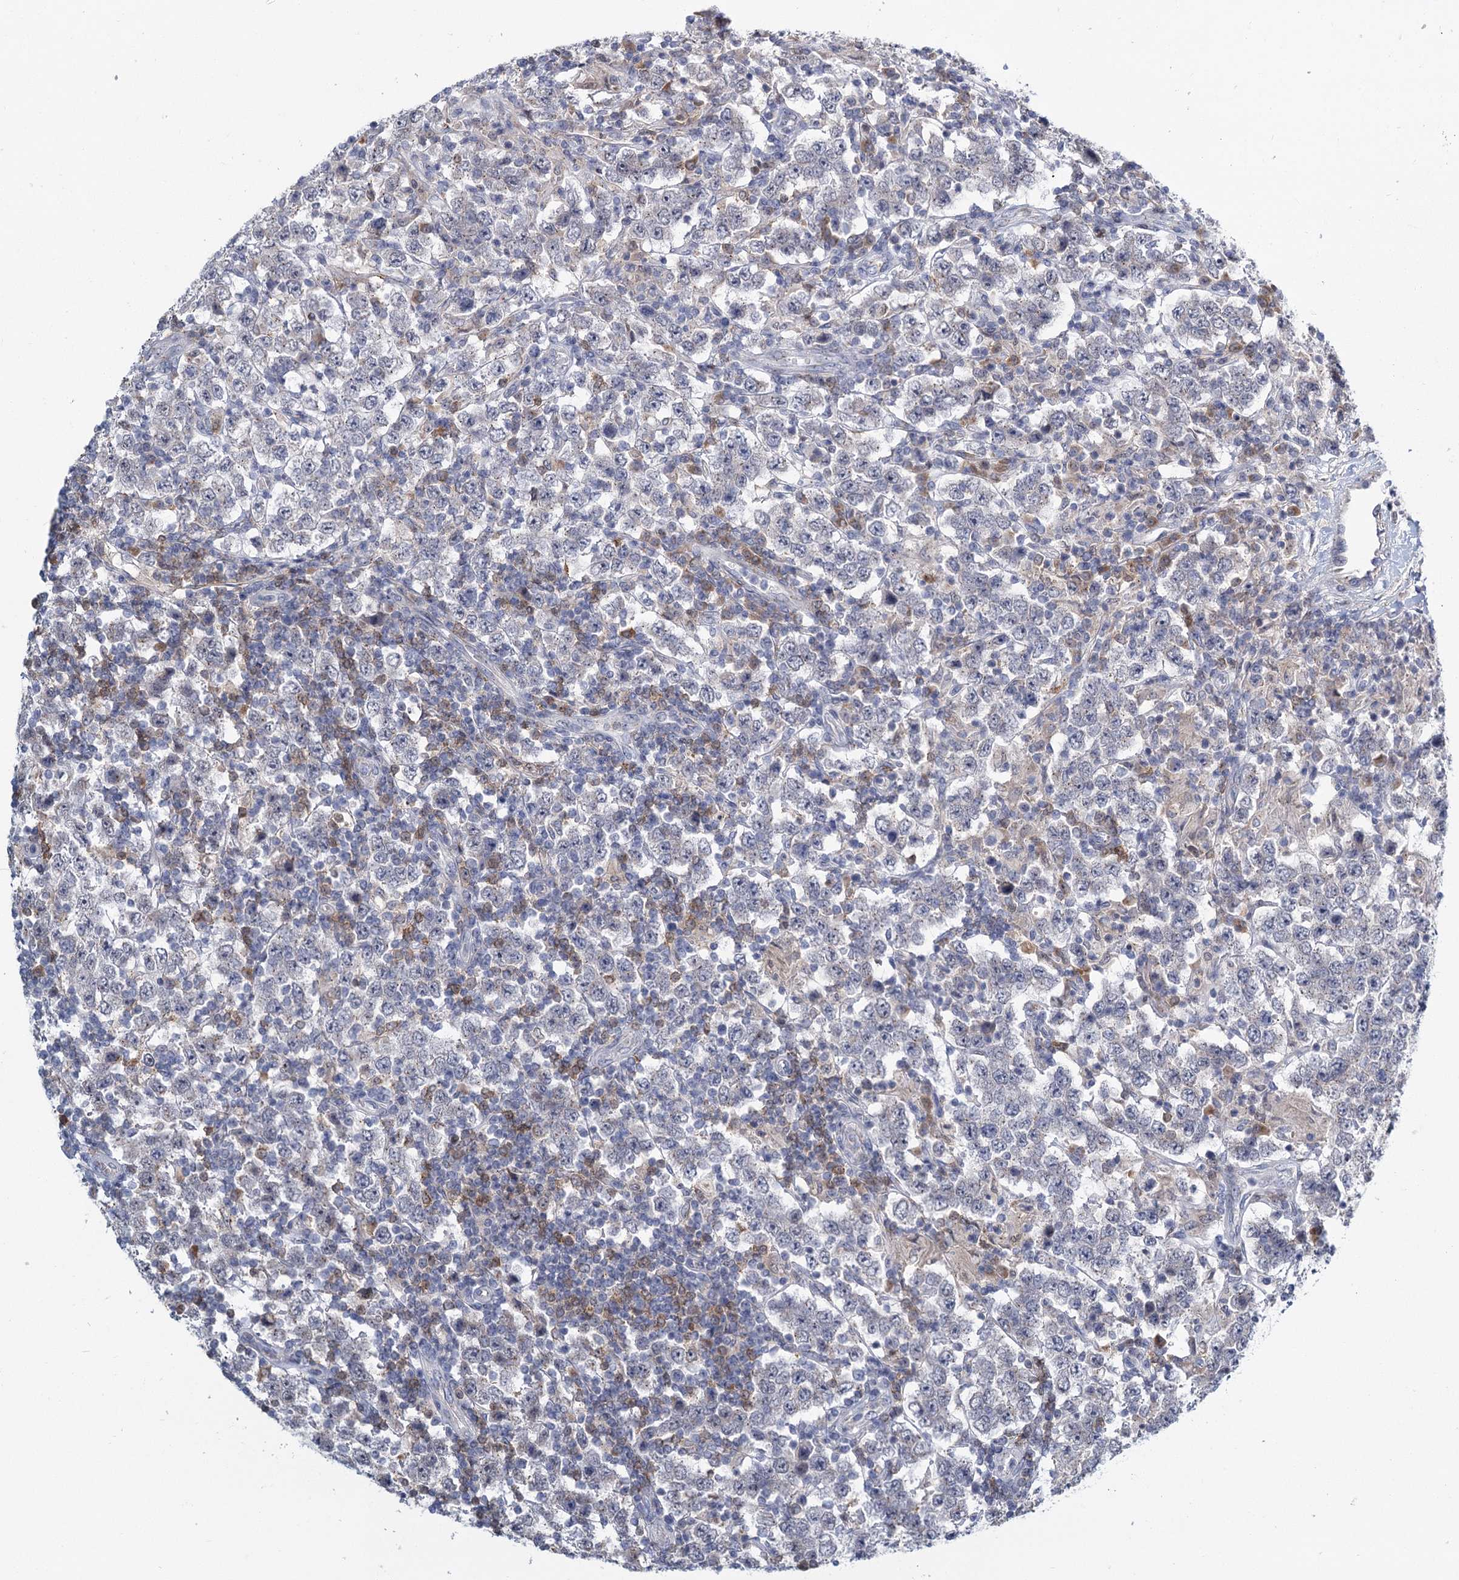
{"staining": {"intensity": "negative", "quantity": "none", "location": "none"}, "tissue": "testis cancer", "cell_type": "Tumor cells", "image_type": "cancer", "snomed": [{"axis": "morphology", "description": "Normal tissue, NOS"}, {"axis": "morphology", "description": "Urothelial carcinoma, High grade"}, {"axis": "morphology", "description": "Seminoma, NOS"}, {"axis": "morphology", "description": "Carcinoma, Embryonal, NOS"}, {"axis": "topography", "description": "Urinary bladder"}, {"axis": "topography", "description": "Testis"}], "caption": "An image of testis seminoma stained for a protein displays no brown staining in tumor cells.", "gene": "STAP1", "patient": {"sex": "male", "age": 41}}